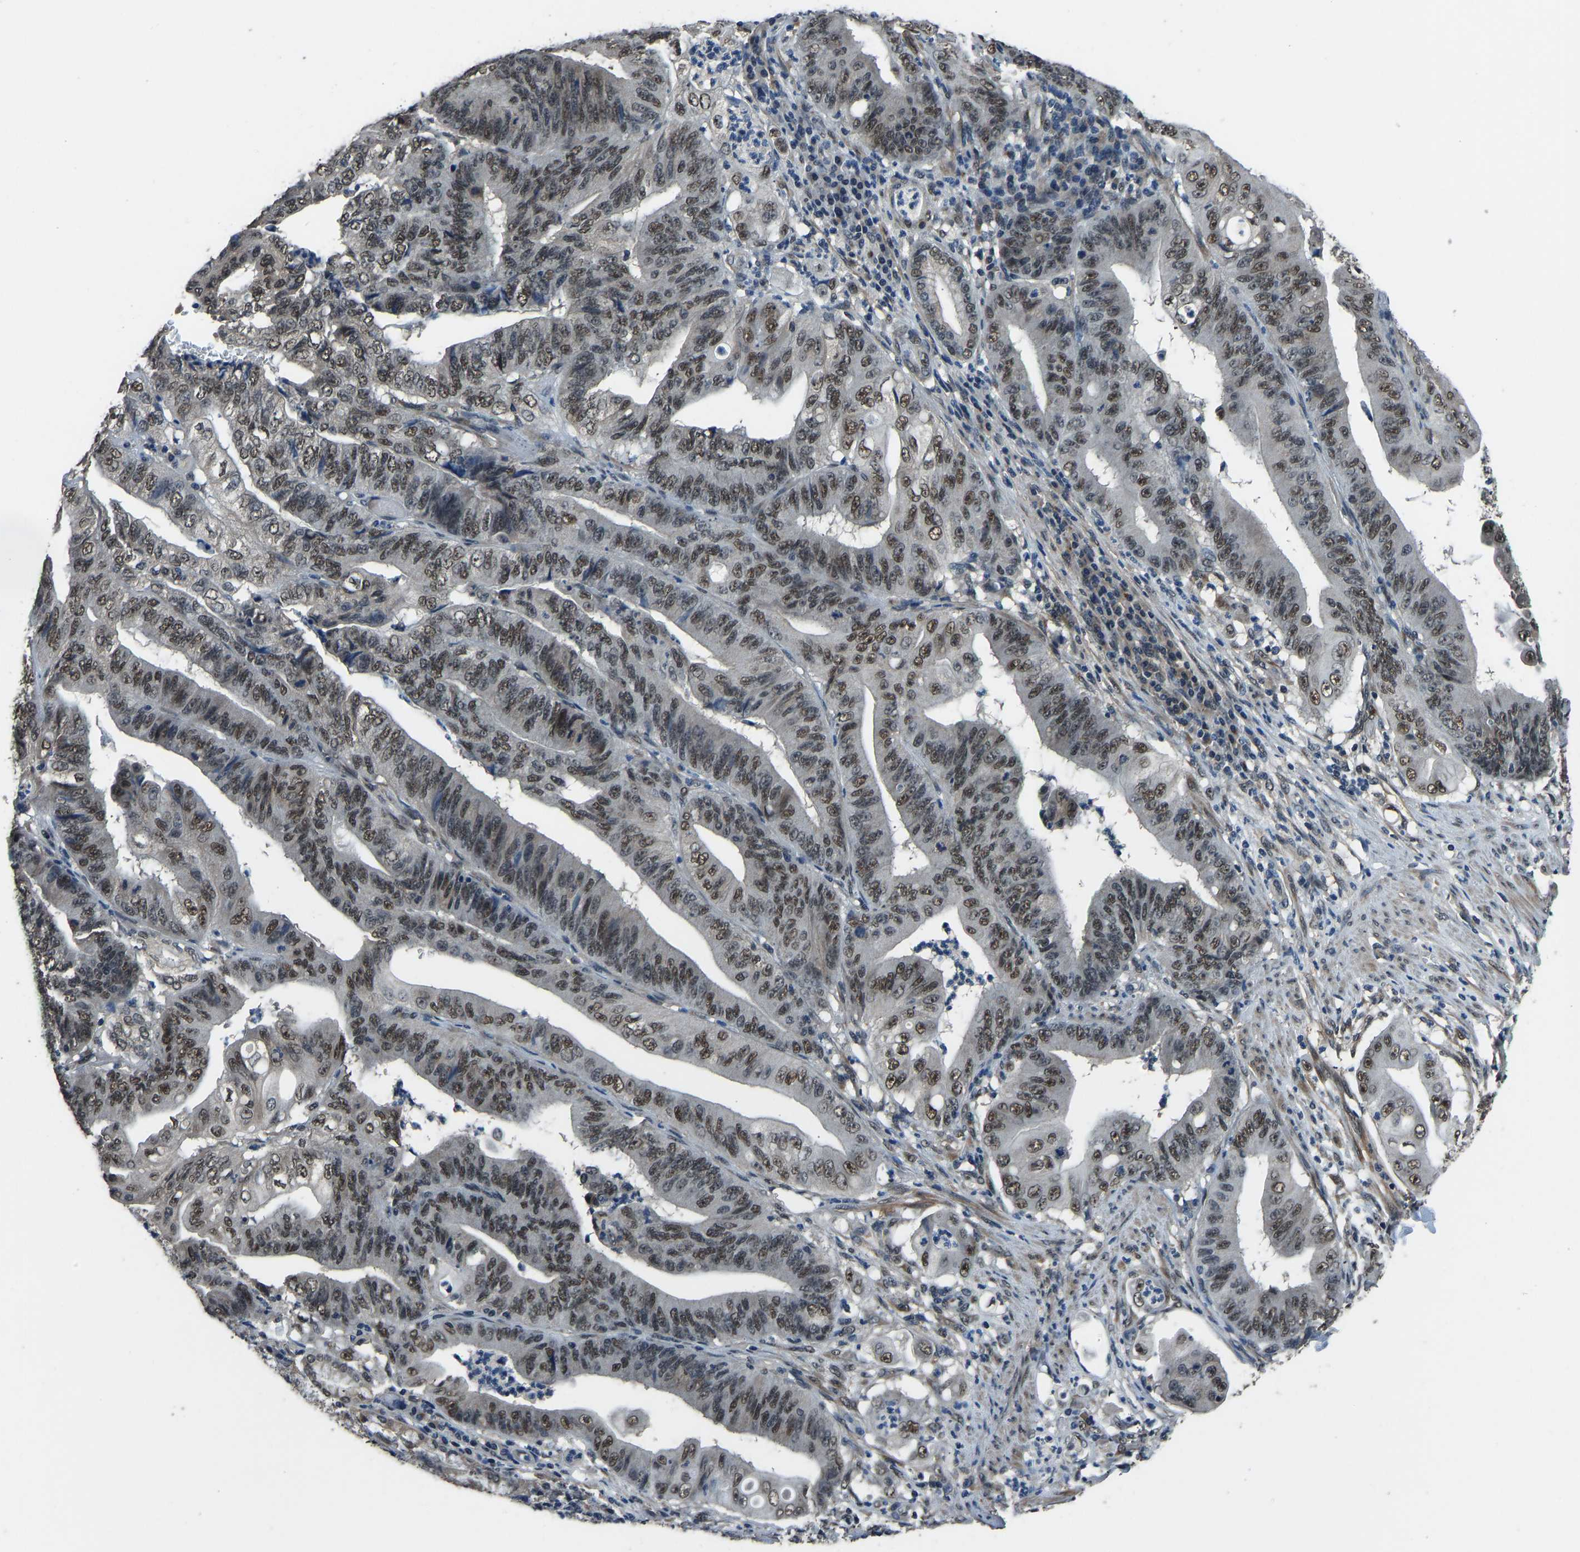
{"staining": {"intensity": "weak", "quantity": ">75%", "location": "nuclear"}, "tissue": "stomach cancer", "cell_type": "Tumor cells", "image_type": "cancer", "snomed": [{"axis": "morphology", "description": "Adenocarcinoma, NOS"}, {"axis": "topography", "description": "Stomach"}], "caption": "High-power microscopy captured an immunohistochemistry (IHC) image of stomach cancer (adenocarcinoma), revealing weak nuclear expression in approximately >75% of tumor cells. The staining was performed using DAB to visualize the protein expression in brown, while the nuclei were stained in blue with hematoxylin (Magnification: 20x).", "gene": "TOX4", "patient": {"sex": "female", "age": 73}}